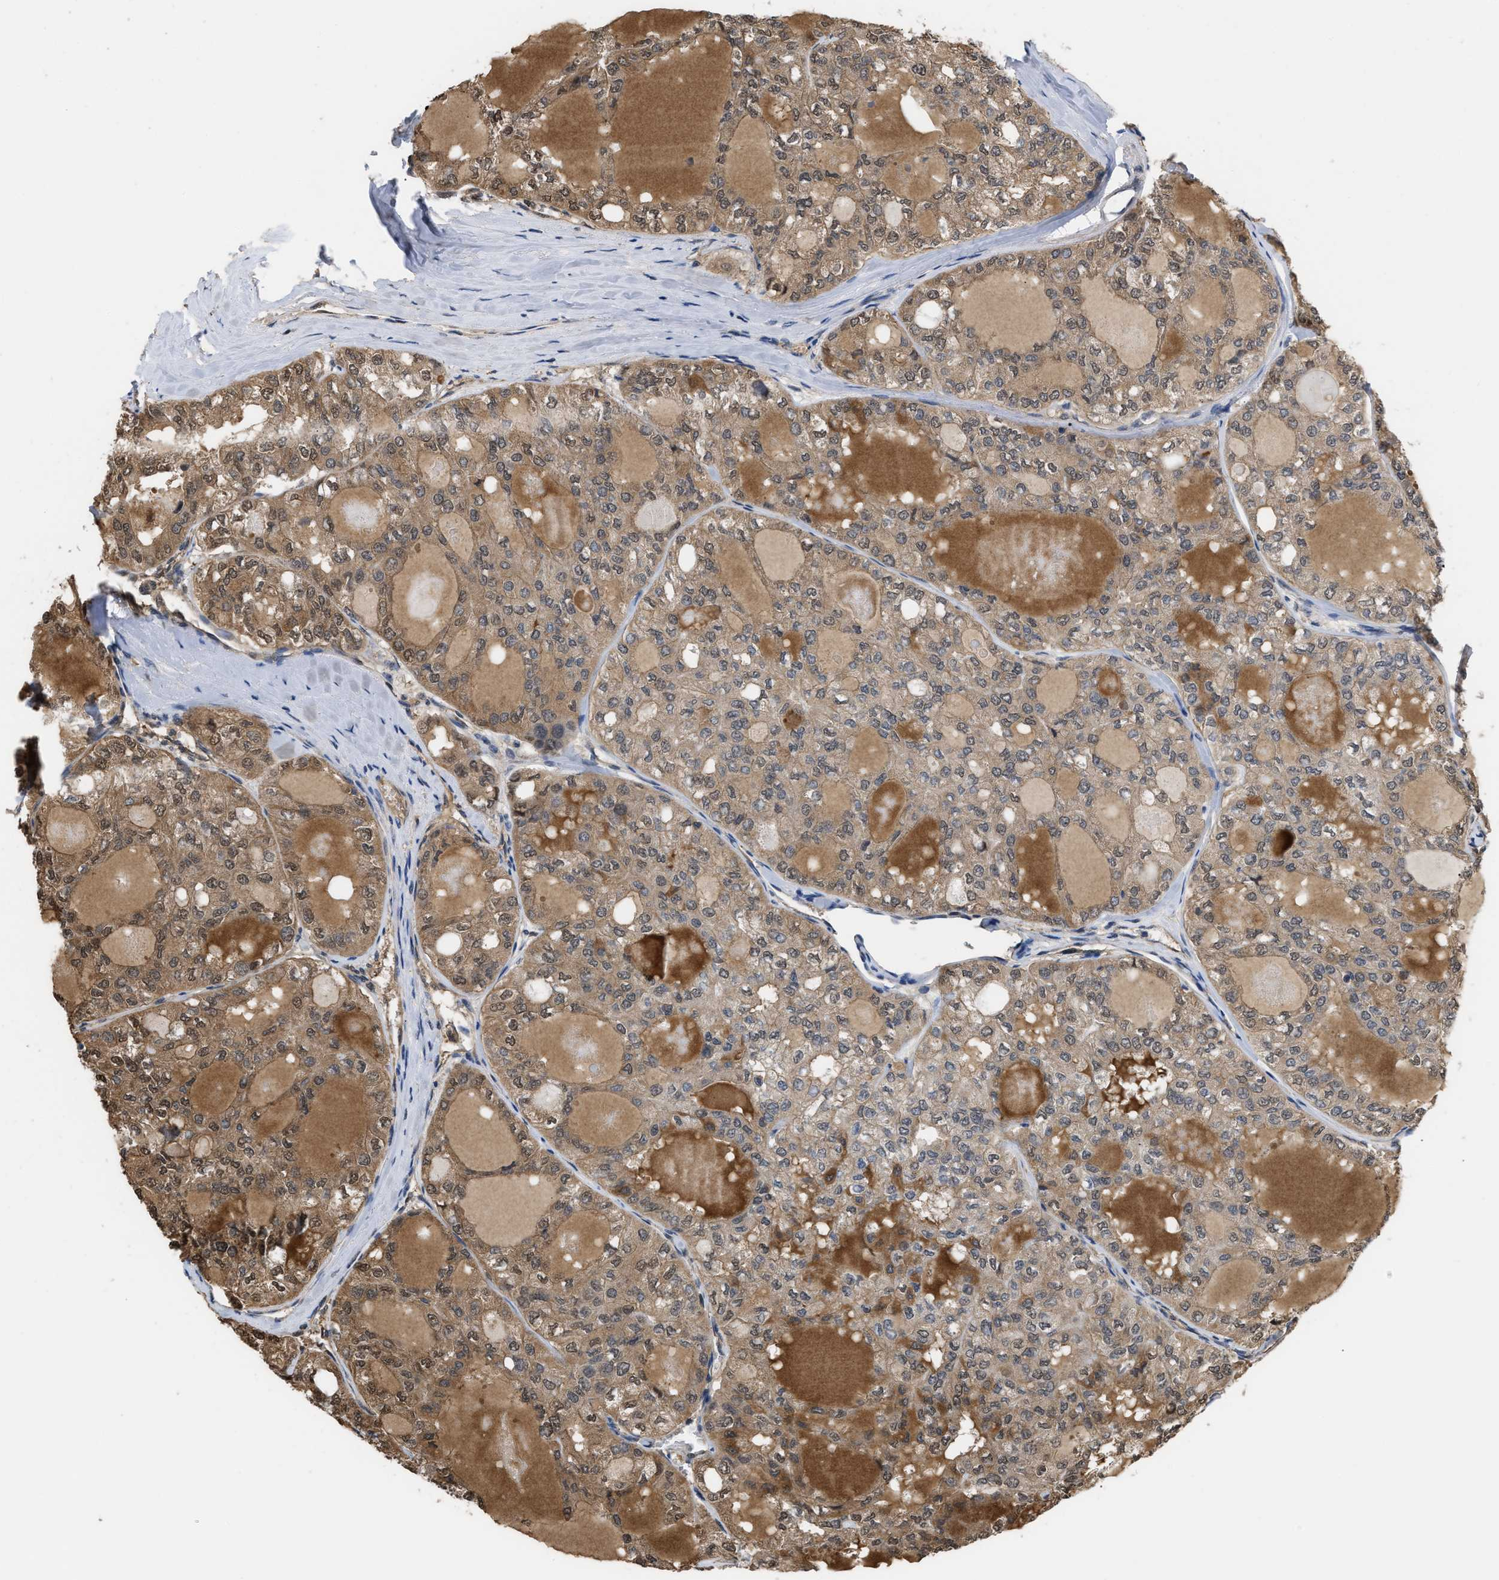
{"staining": {"intensity": "weak", "quantity": ">75%", "location": "cytoplasmic/membranous,nuclear"}, "tissue": "thyroid cancer", "cell_type": "Tumor cells", "image_type": "cancer", "snomed": [{"axis": "morphology", "description": "Follicular adenoma carcinoma, NOS"}, {"axis": "topography", "description": "Thyroid gland"}], "caption": "A histopathology image of thyroid cancer stained for a protein demonstrates weak cytoplasmic/membranous and nuclear brown staining in tumor cells.", "gene": "SCAI", "patient": {"sex": "male", "age": 75}}